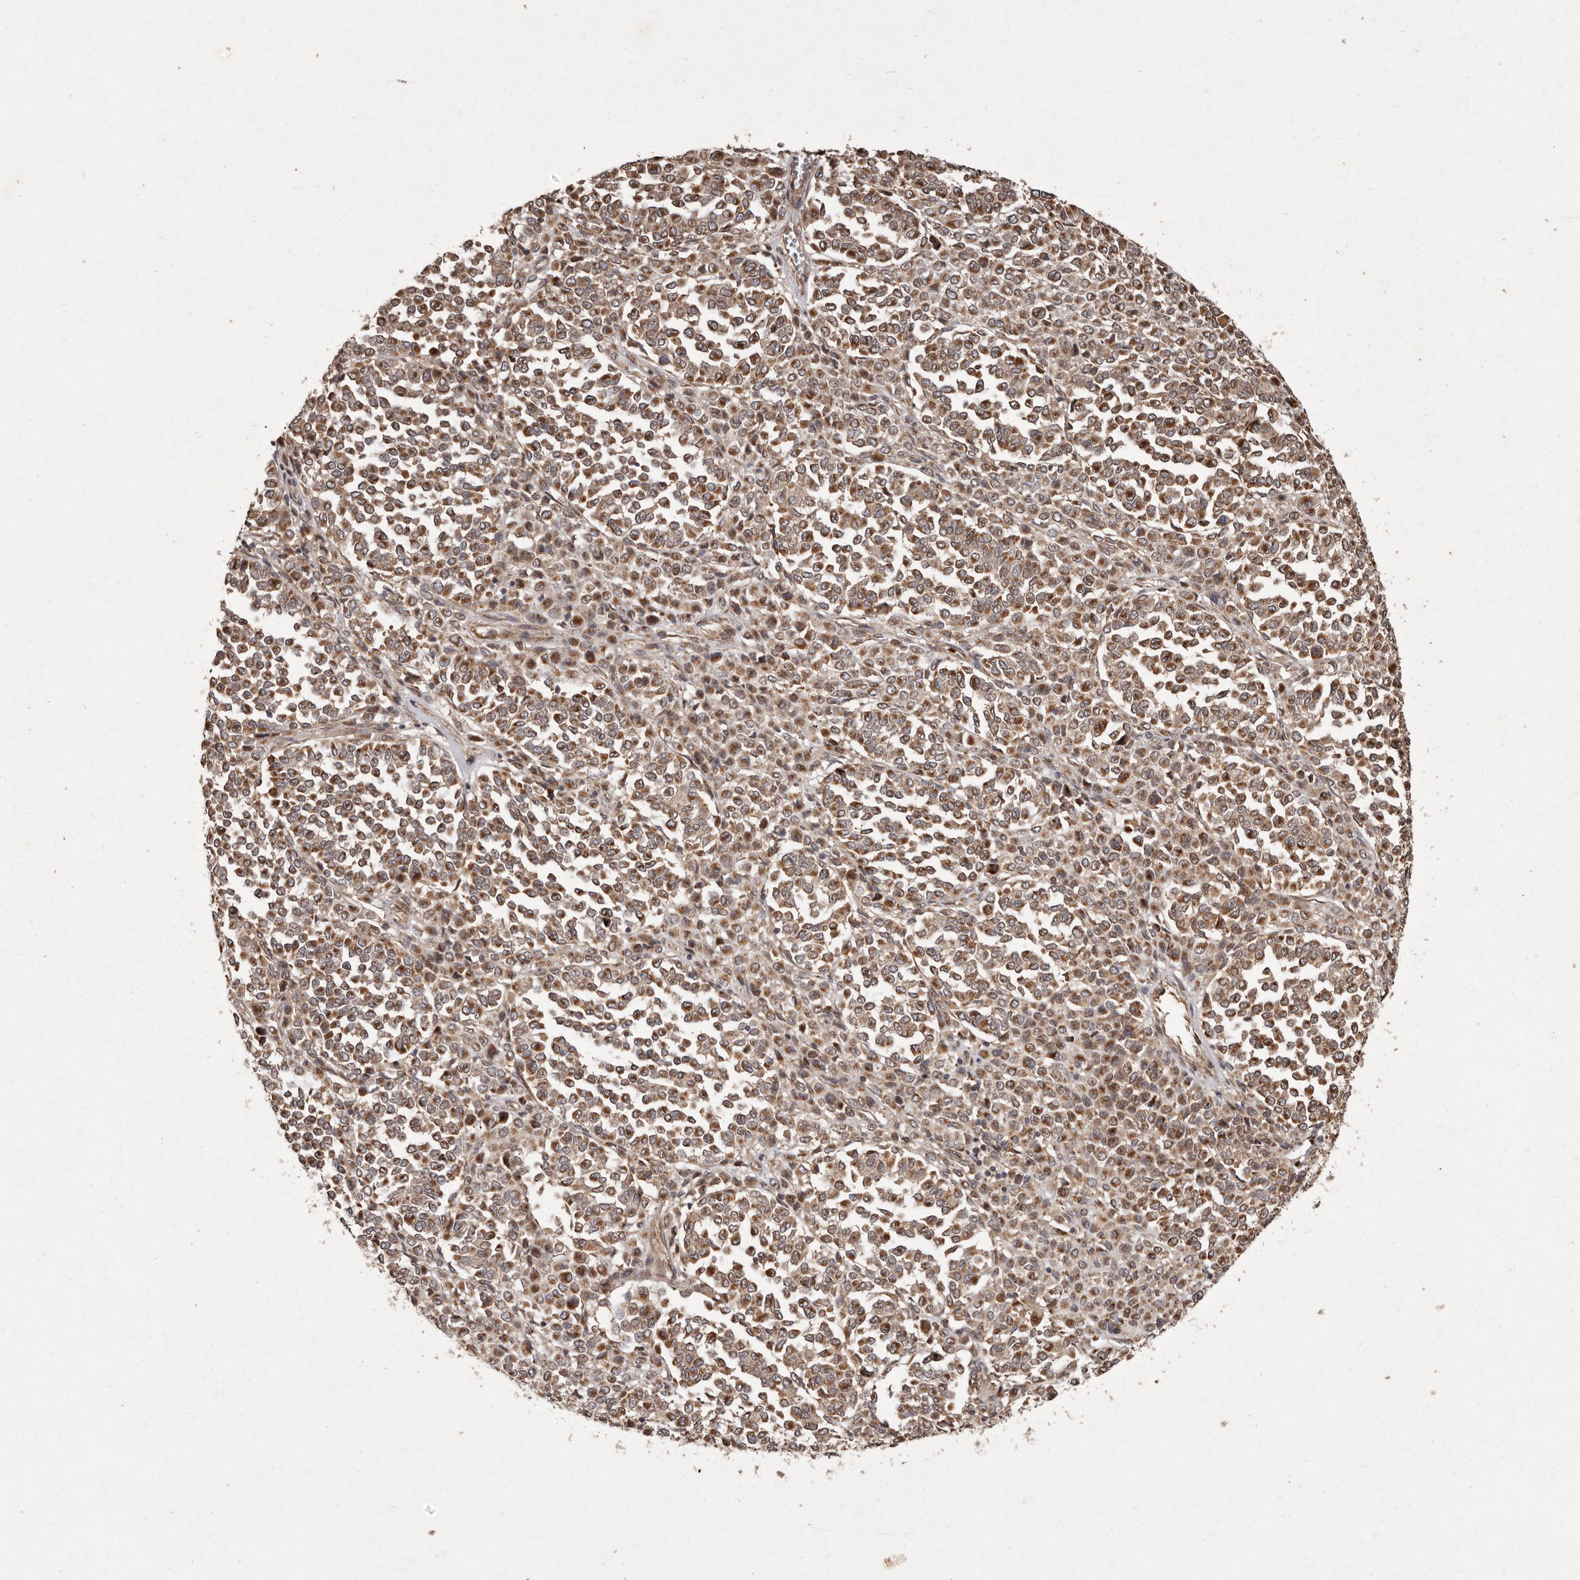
{"staining": {"intensity": "moderate", "quantity": ">75%", "location": "cytoplasmic/membranous"}, "tissue": "melanoma", "cell_type": "Tumor cells", "image_type": "cancer", "snomed": [{"axis": "morphology", "description": "Malignant melanoma, Metastatic site"}, {"axis": "topography", "description": "Pancreas"}], "caption": "The image shows staining of malignant melanoma (metastatic site), revealing moderate cytoplasmic/membranous protein staining (brown color) within tumor cells. The staining is performed using DAB brown chromogen to label protein expression. The nuclei are counter-stained blue using hematoxylin.", "gene": "SEMA3A", "patient": {"sex": "female", "age": 30}}